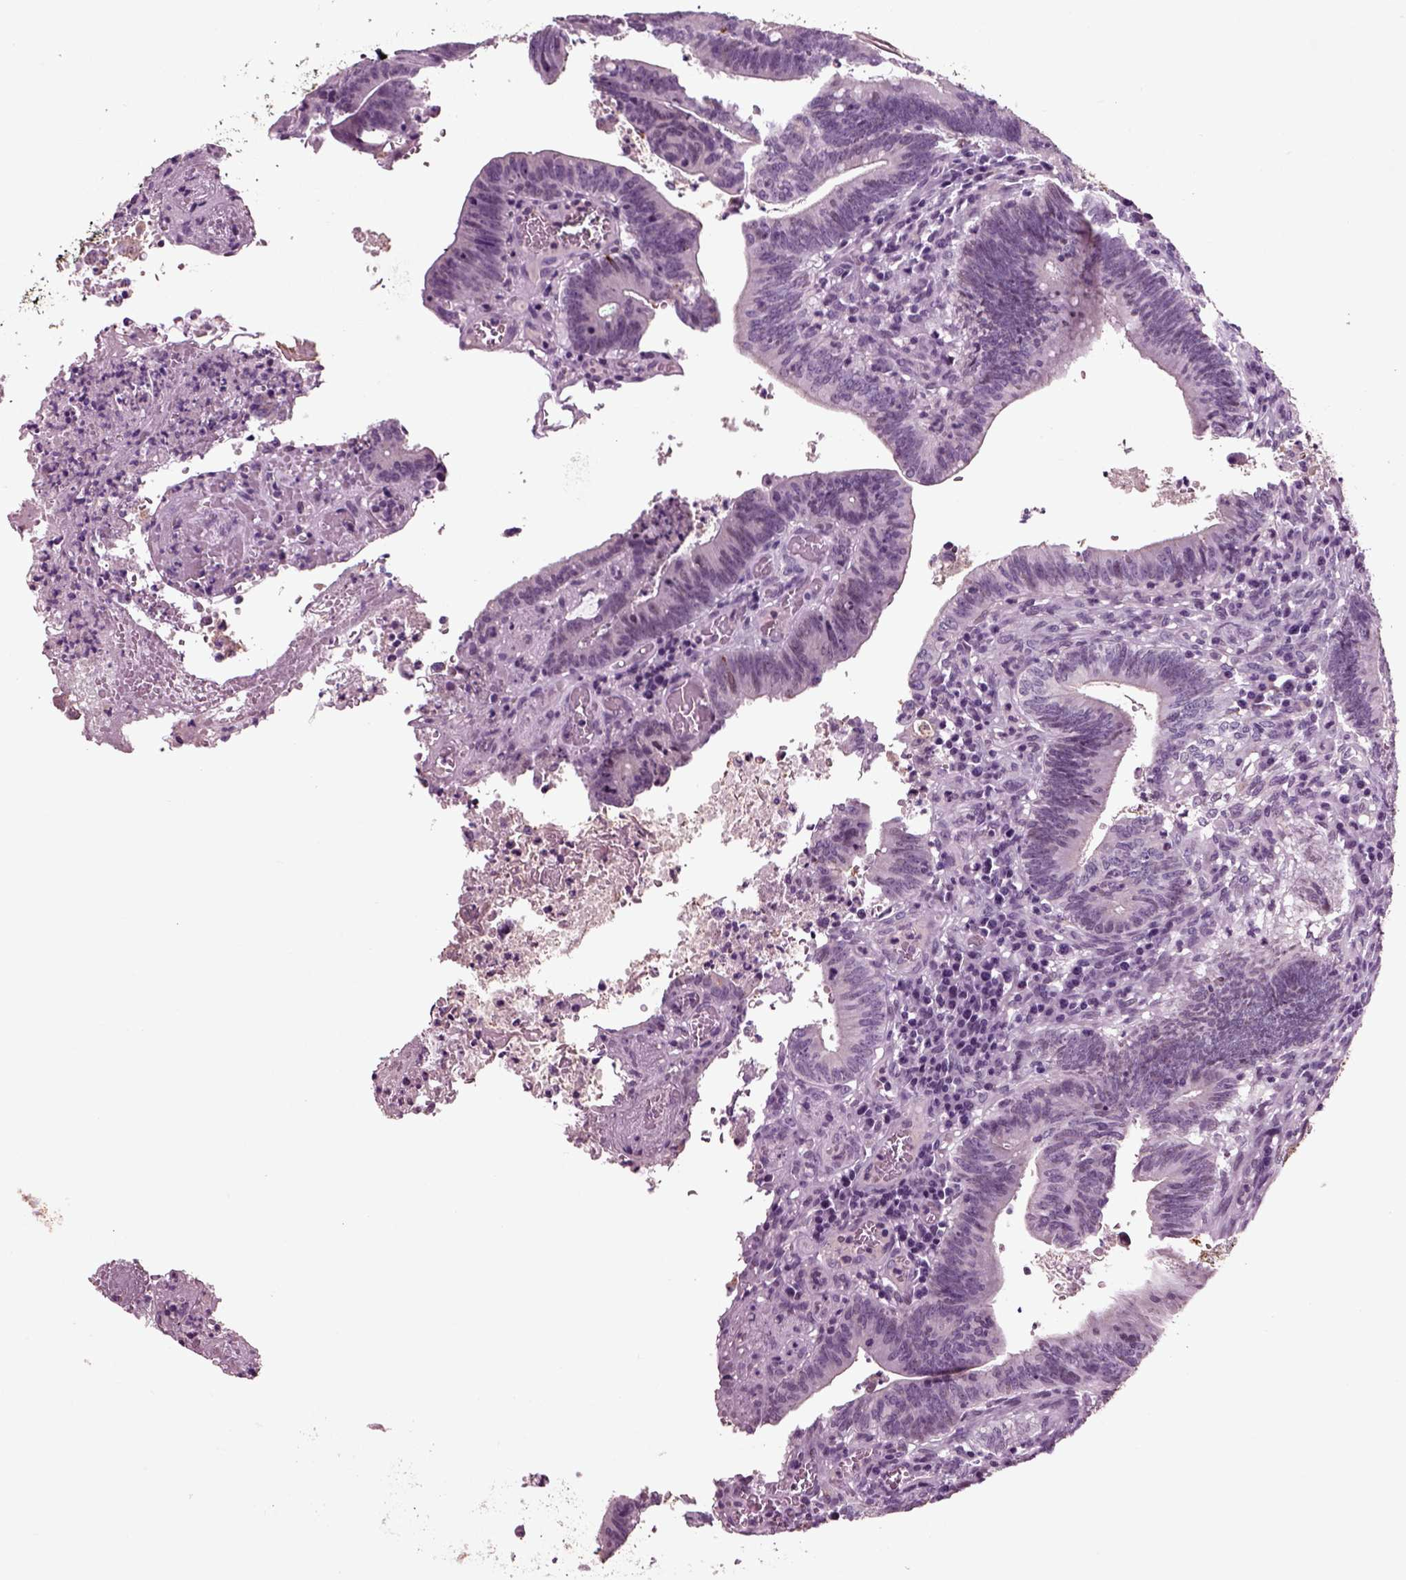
{"staining": {"intensity": "negative", "quantity": "none", "location": "none"}, "tissue": "colorectal cancer", "cell_type": "Tumor cells", "image_type": "cancer", "snomed": [{"axis": "morphology", "description": "Adenocarcinoma, NOS"}, {"axis": "topography", "description": "Colon"}], "caption": "The image exhibits no significant positivity in tumor cells of colorectal cancer. (DAB (3,3'-diaminobenzidine) IHC visualized using brightfield microscopy, high magnification).", "gene": "CHGB", "patient": {"sex": "female", "age": 70}}